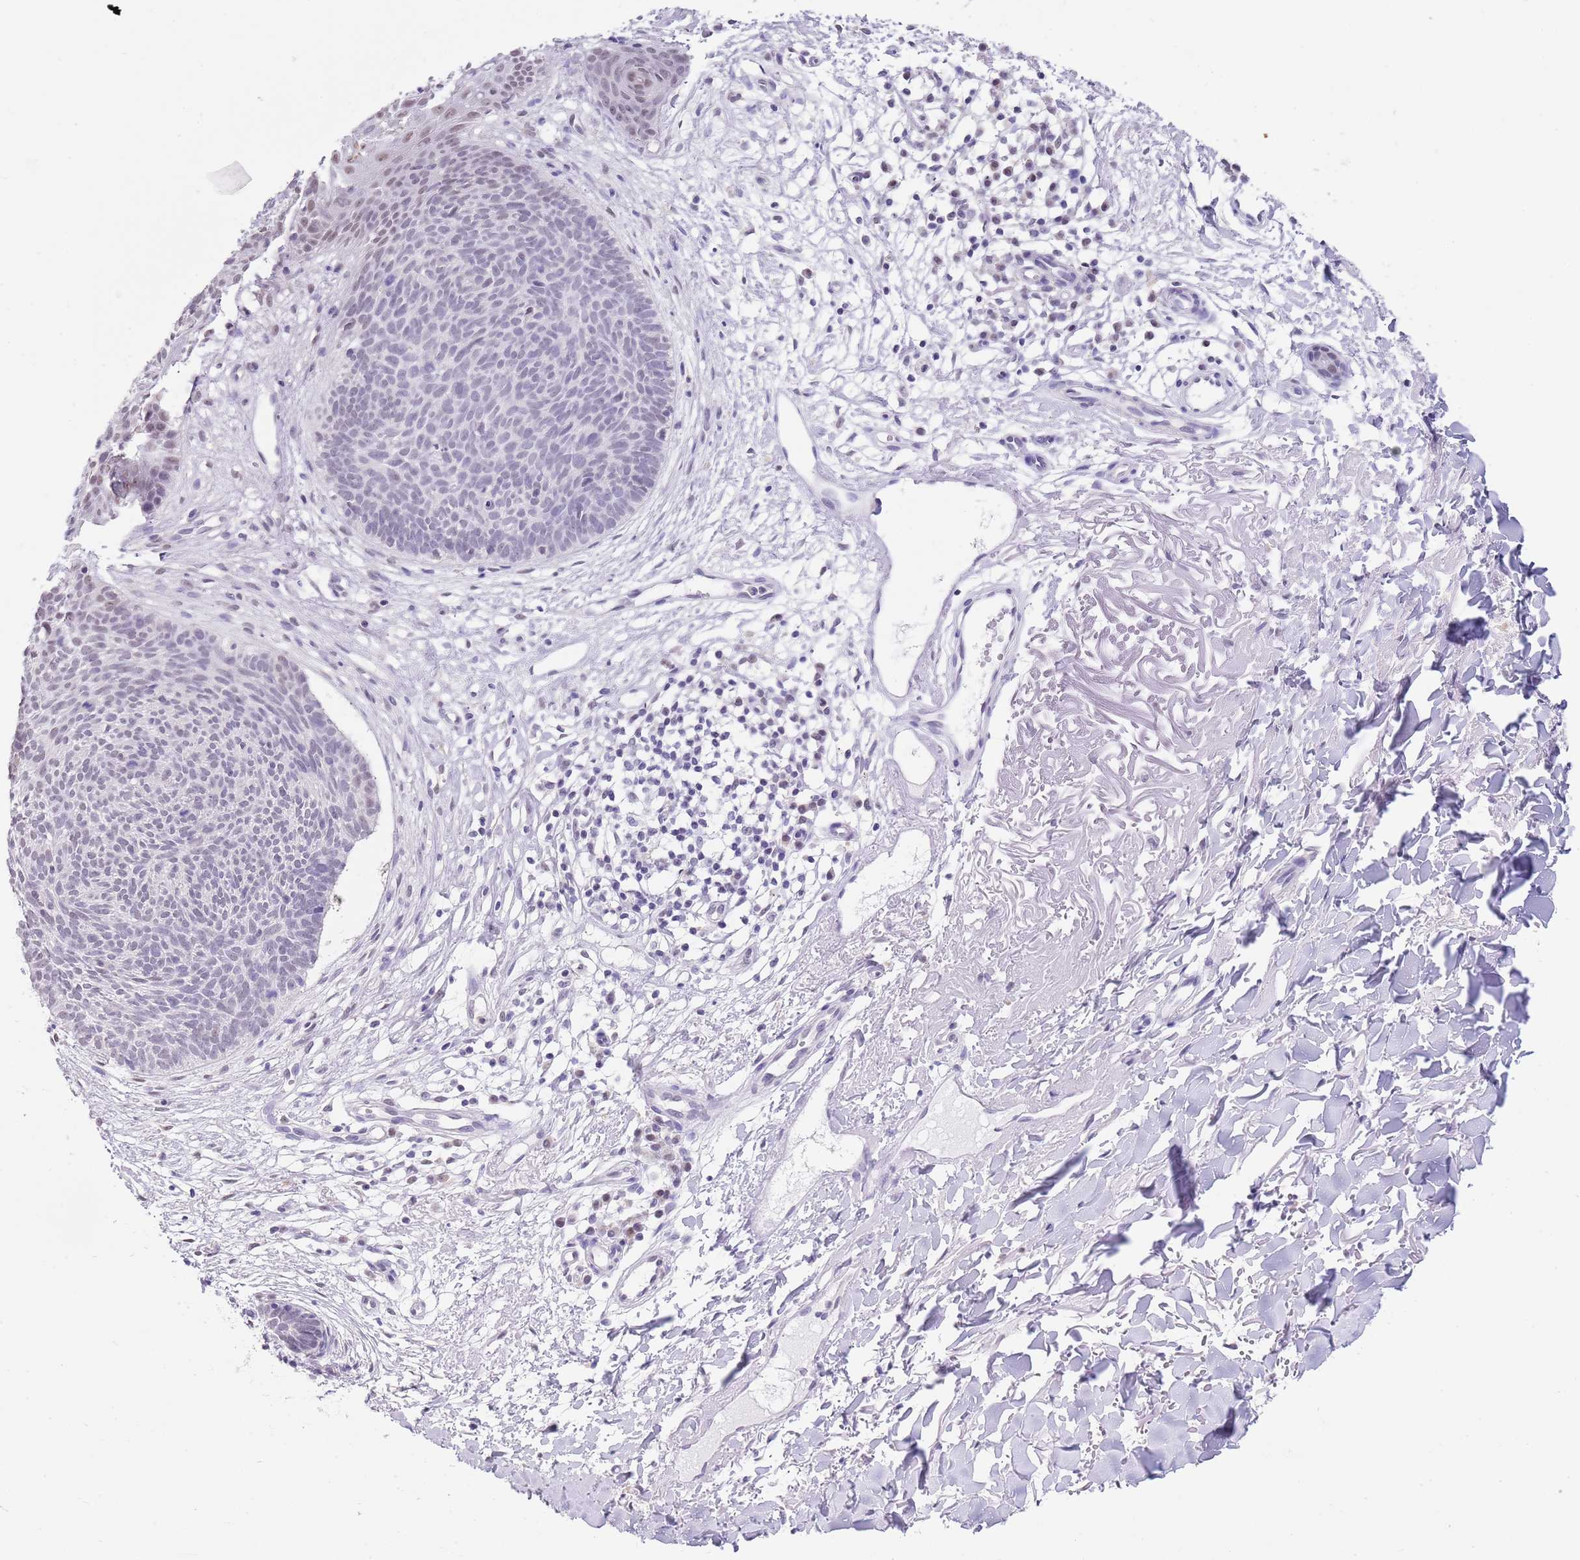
{"staining": {"intensity": "negative", "quantity": "none", "location": "none"}, "tissue": "skin cancer", "cell_type": "Tumor cells", "image_type": "cancer", "snomed": [{"axis": "morphology", "description": "Basal cell carcinoma"}, {"axis": "topography", "description": "Skin"}], "caption": "IHC of skin cancer (basal cell carcinoma) exhibits no staining in tumor cells.", "gene": "PPP1R17", "patient": {"sex": "male", "age": 84}}